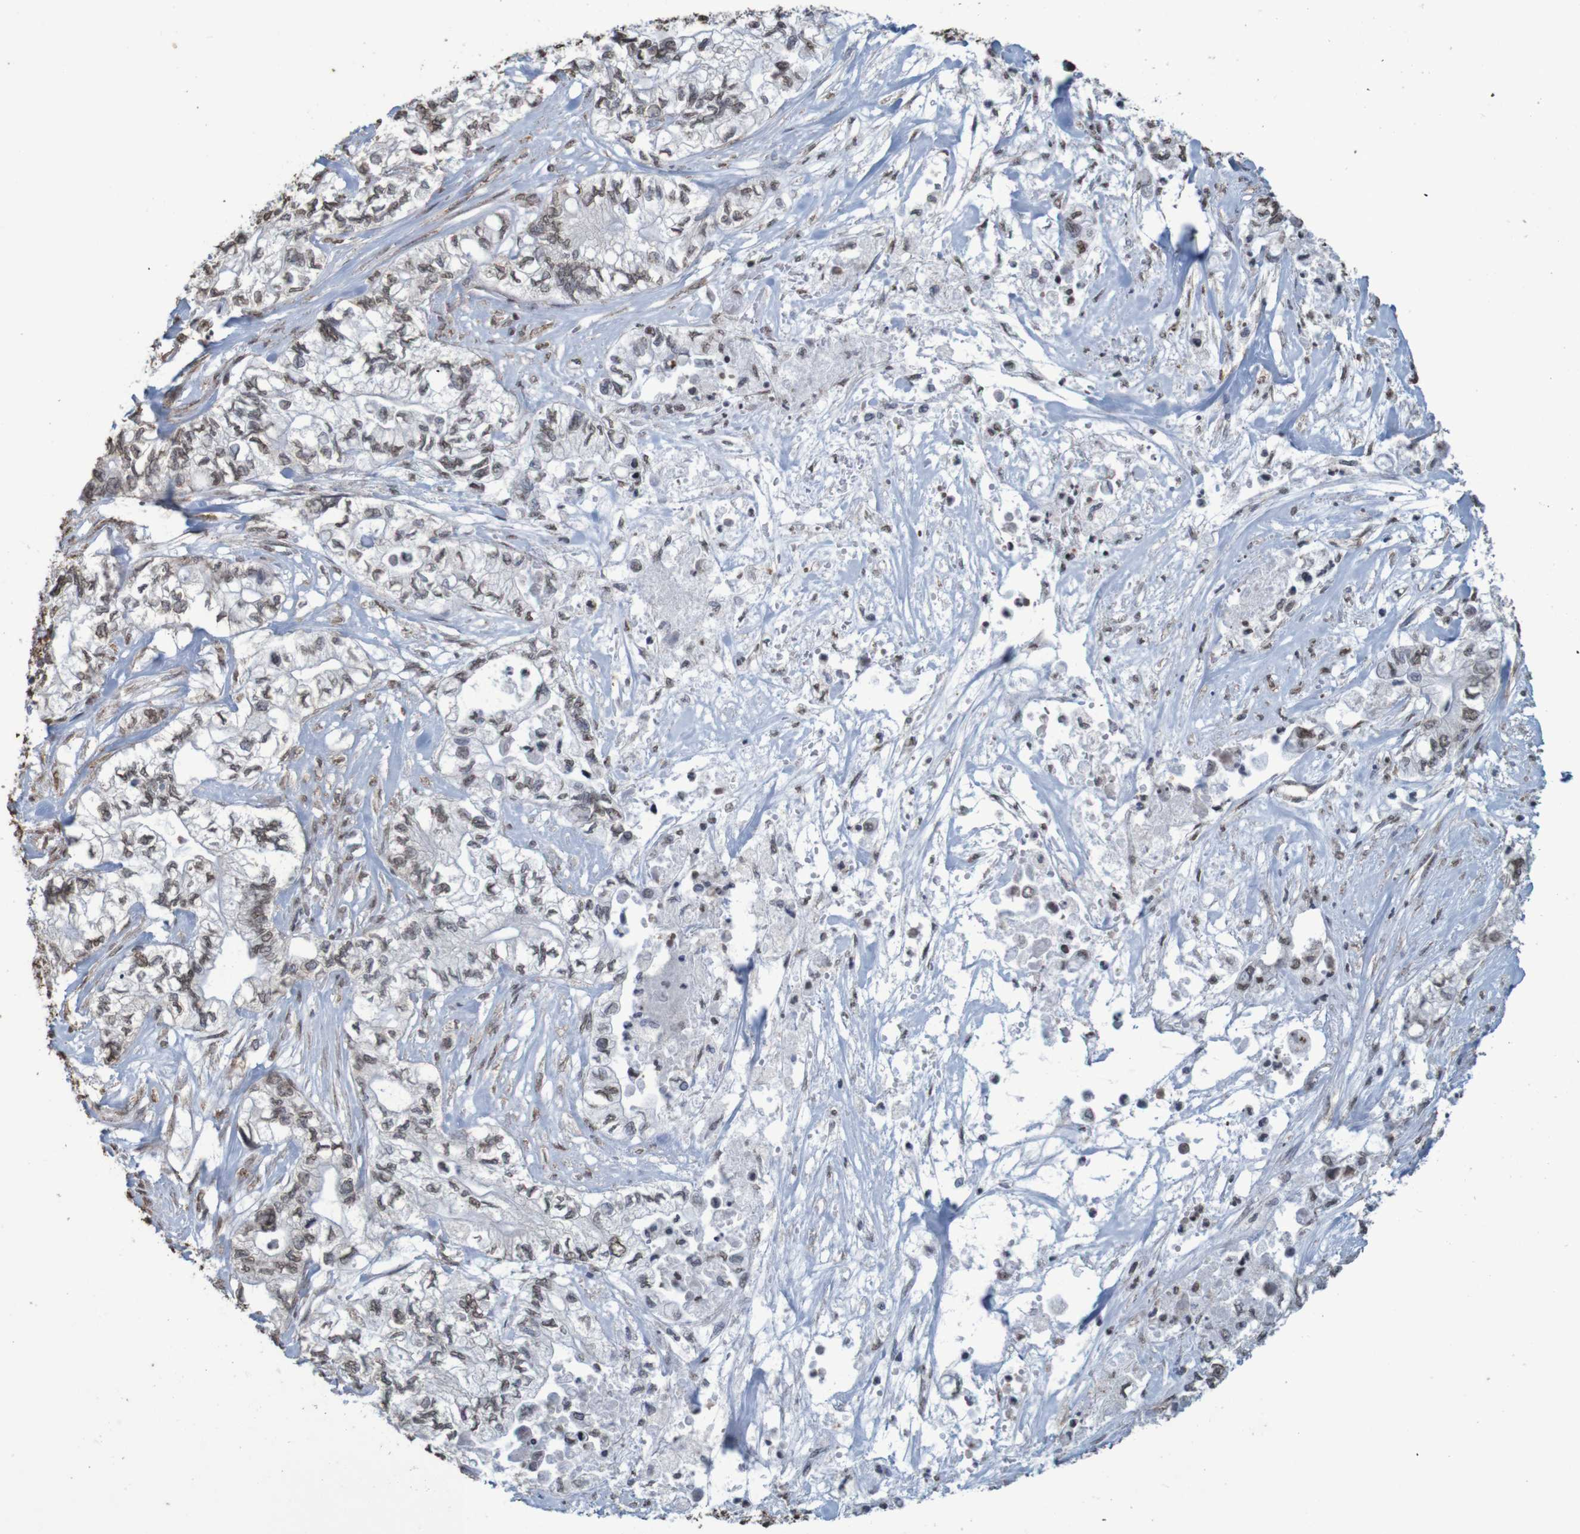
{"staining": {"intensity": "weak", "quantity": "25%-75%", "location": "nuclear"}, "tissue": "pancreatic cancer", "cell_type": "Tumor cells", "image_type": "cancer", "snomed": [{"axis": "morphology", "description": "Adenocarcinoma, NOS"}, {"axis": "topography", "description": "Pancreas"}], "caption": "Immunohistochemistry image of adenocarcinoma (pancreatic) stained for a protein (brown), which shows low levels of weak nuclear expression in about 25%-75% of tumor cells.", "gene": "GFI1", "patient": {"sex": "male", "age": 79}}